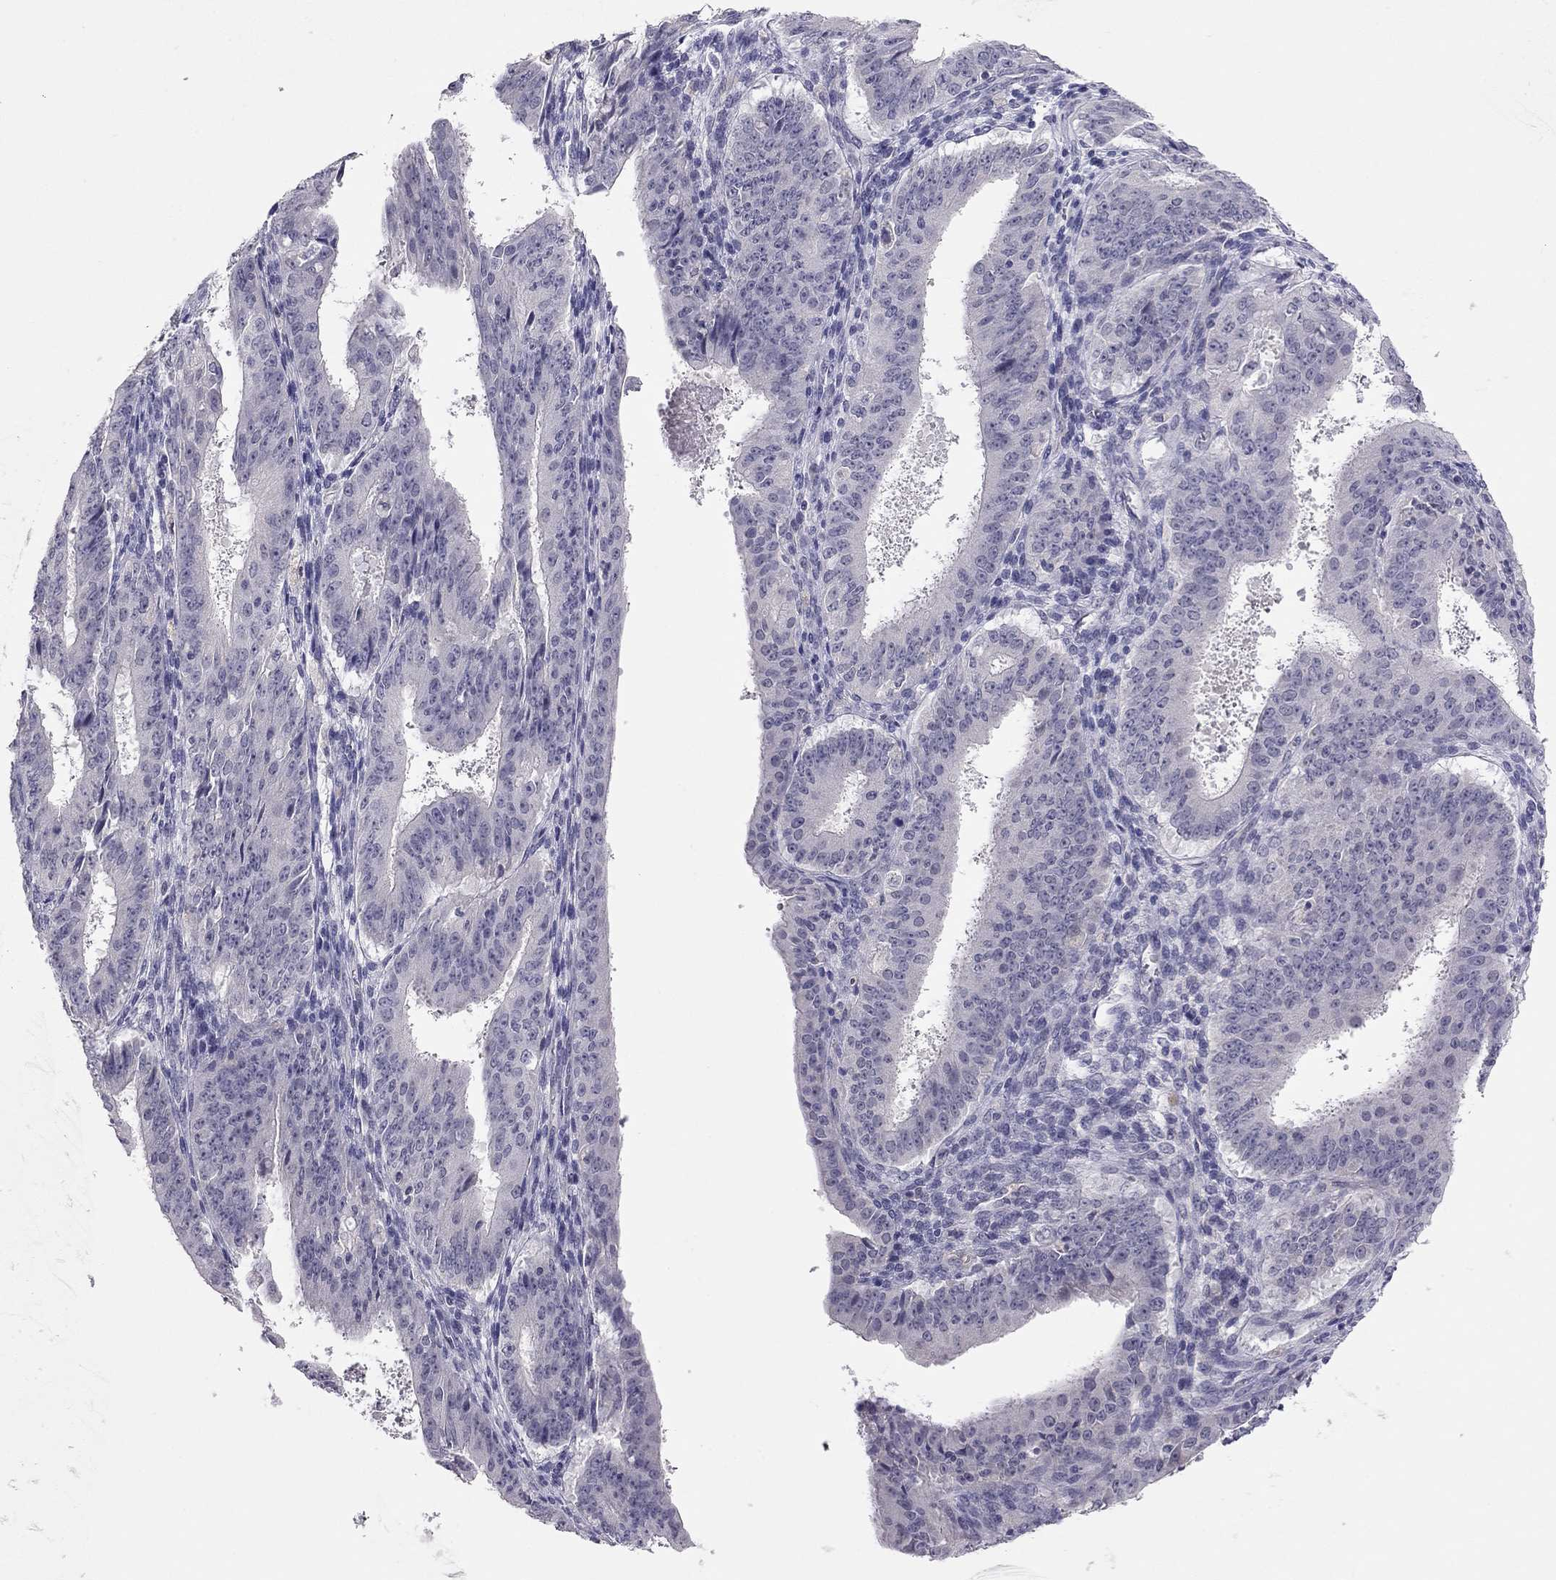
{"staining": {"intensity": "negative", "quantity": "none", "location": "none"}, "tissue": "ovarian cancer", "cell_type": "Tumor cells", "image_type": "cancer", "snomed": [{"axis": "morphology", "description": "Carcinoma, endometroid"}, {"axis": "topography", "description": "Ovary"}], "caption": "High magnification brightfield microscopy of ovarian cancer (endometroid carcinoma) stained with DAB (brown) and counterstained with hematoxylin (blue): tumor cells show no significant positivity. Brightfield microscopy of IHC stained with DAB (3,3'-diaminobenzidine) (brown) and hematoxylin (blue), captured at high magnification.", "gene": "ADORA2A", "patient": {"sex": "female", "age": 42}}